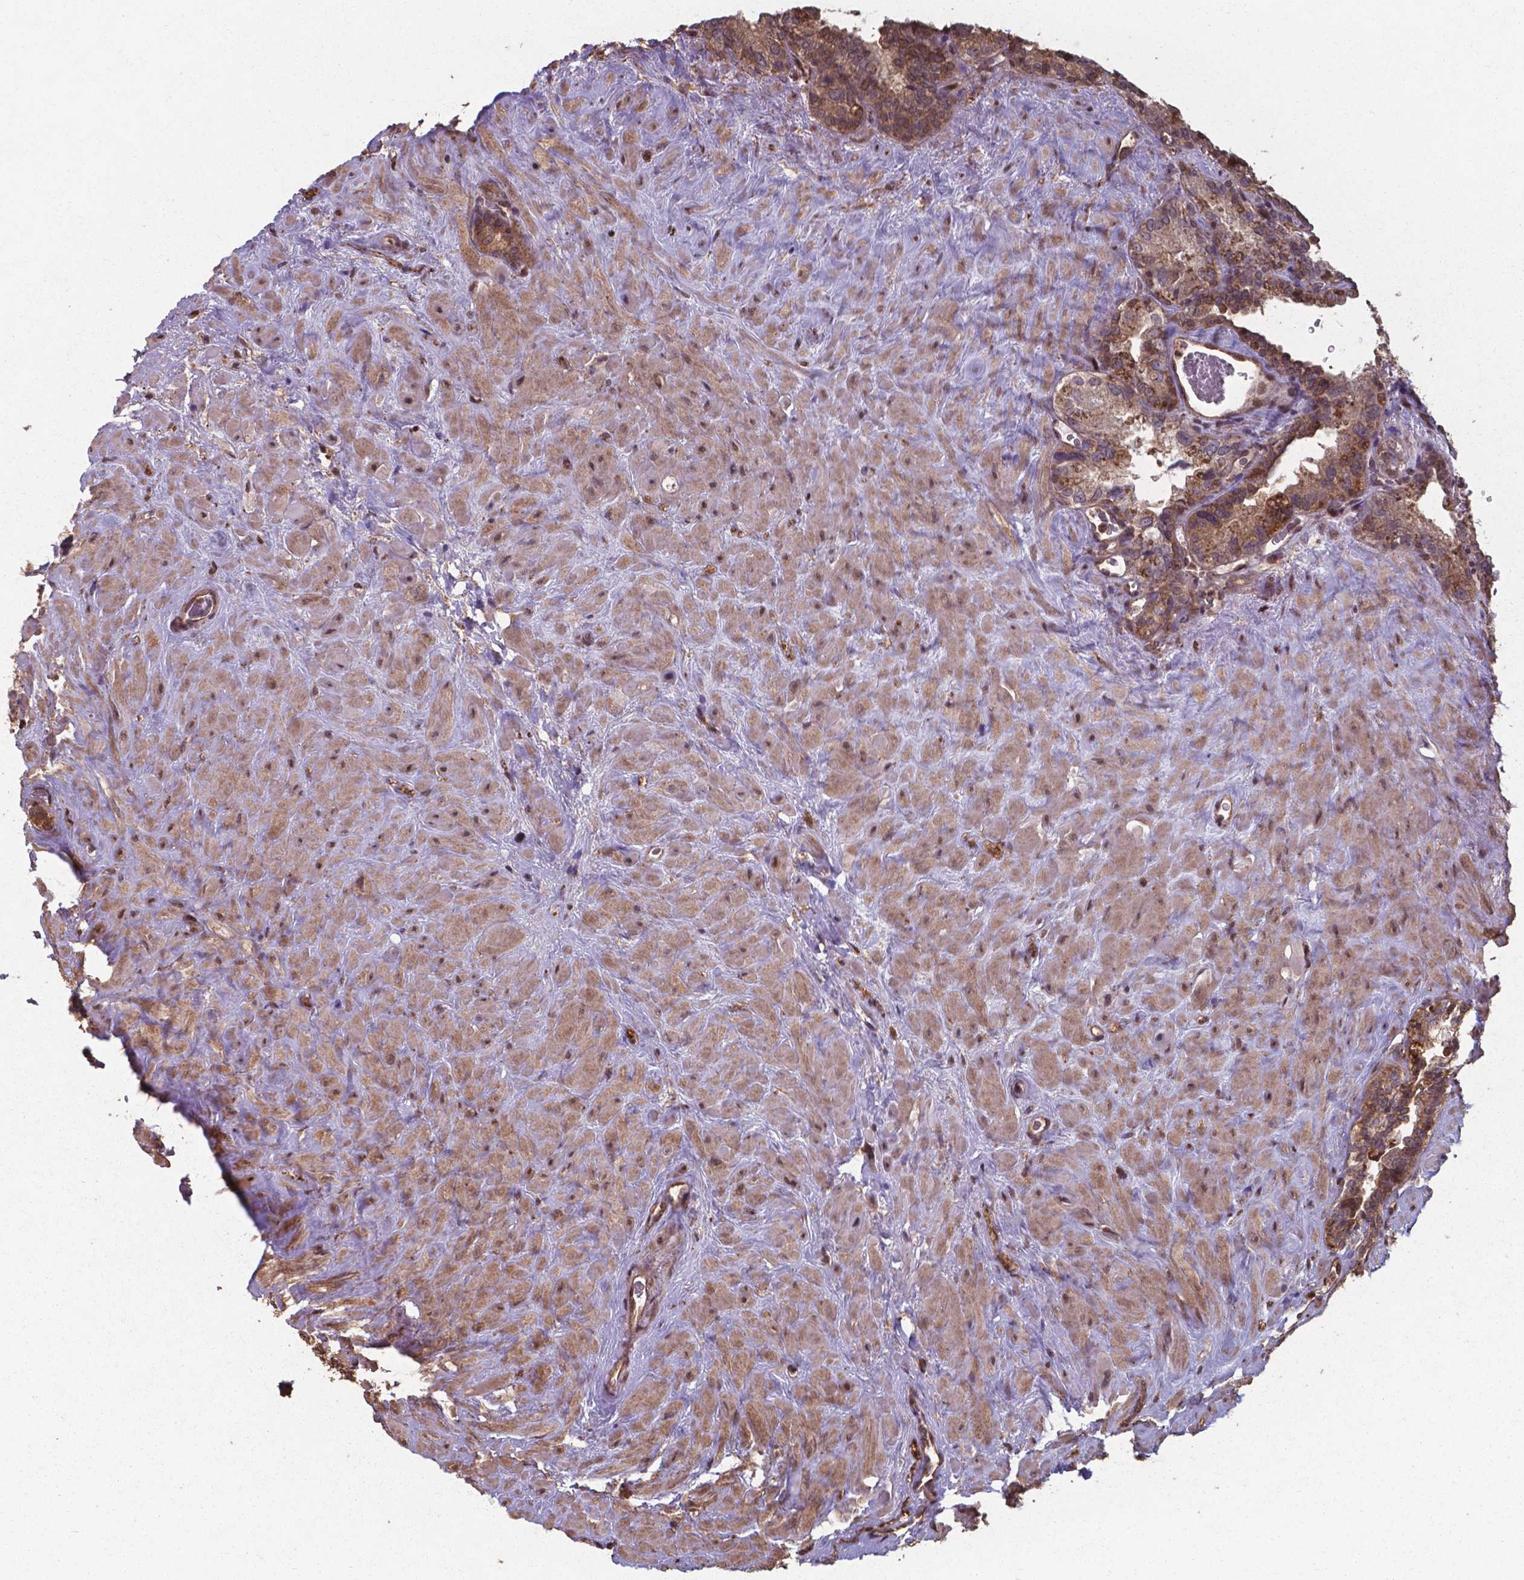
{"staining": {"intensity": "moderate", "quantity": ">75%", "location": "cytoplasmic/membranous,nuclear"}, "tissue": "seminal vesicle", "cell_type": "Glandular cells", "image_type": "normal", "snomed": [{"axis": "morphology", "description": "Normal tissue, NOS"}, {"axis": "topography", "description": "Prostate"}, {"axis": "topography", "description": "Seminal veicle"}], "caption": "Approximately >75% of glandular cells in benign seminal vesicle exhibit moderate cytoplasmic/membranous,nuclear protein expression as visualized by brown immunohistochemical staining.", "gene": "CHP2", "patient": {"sex": "male", "age": 71}}